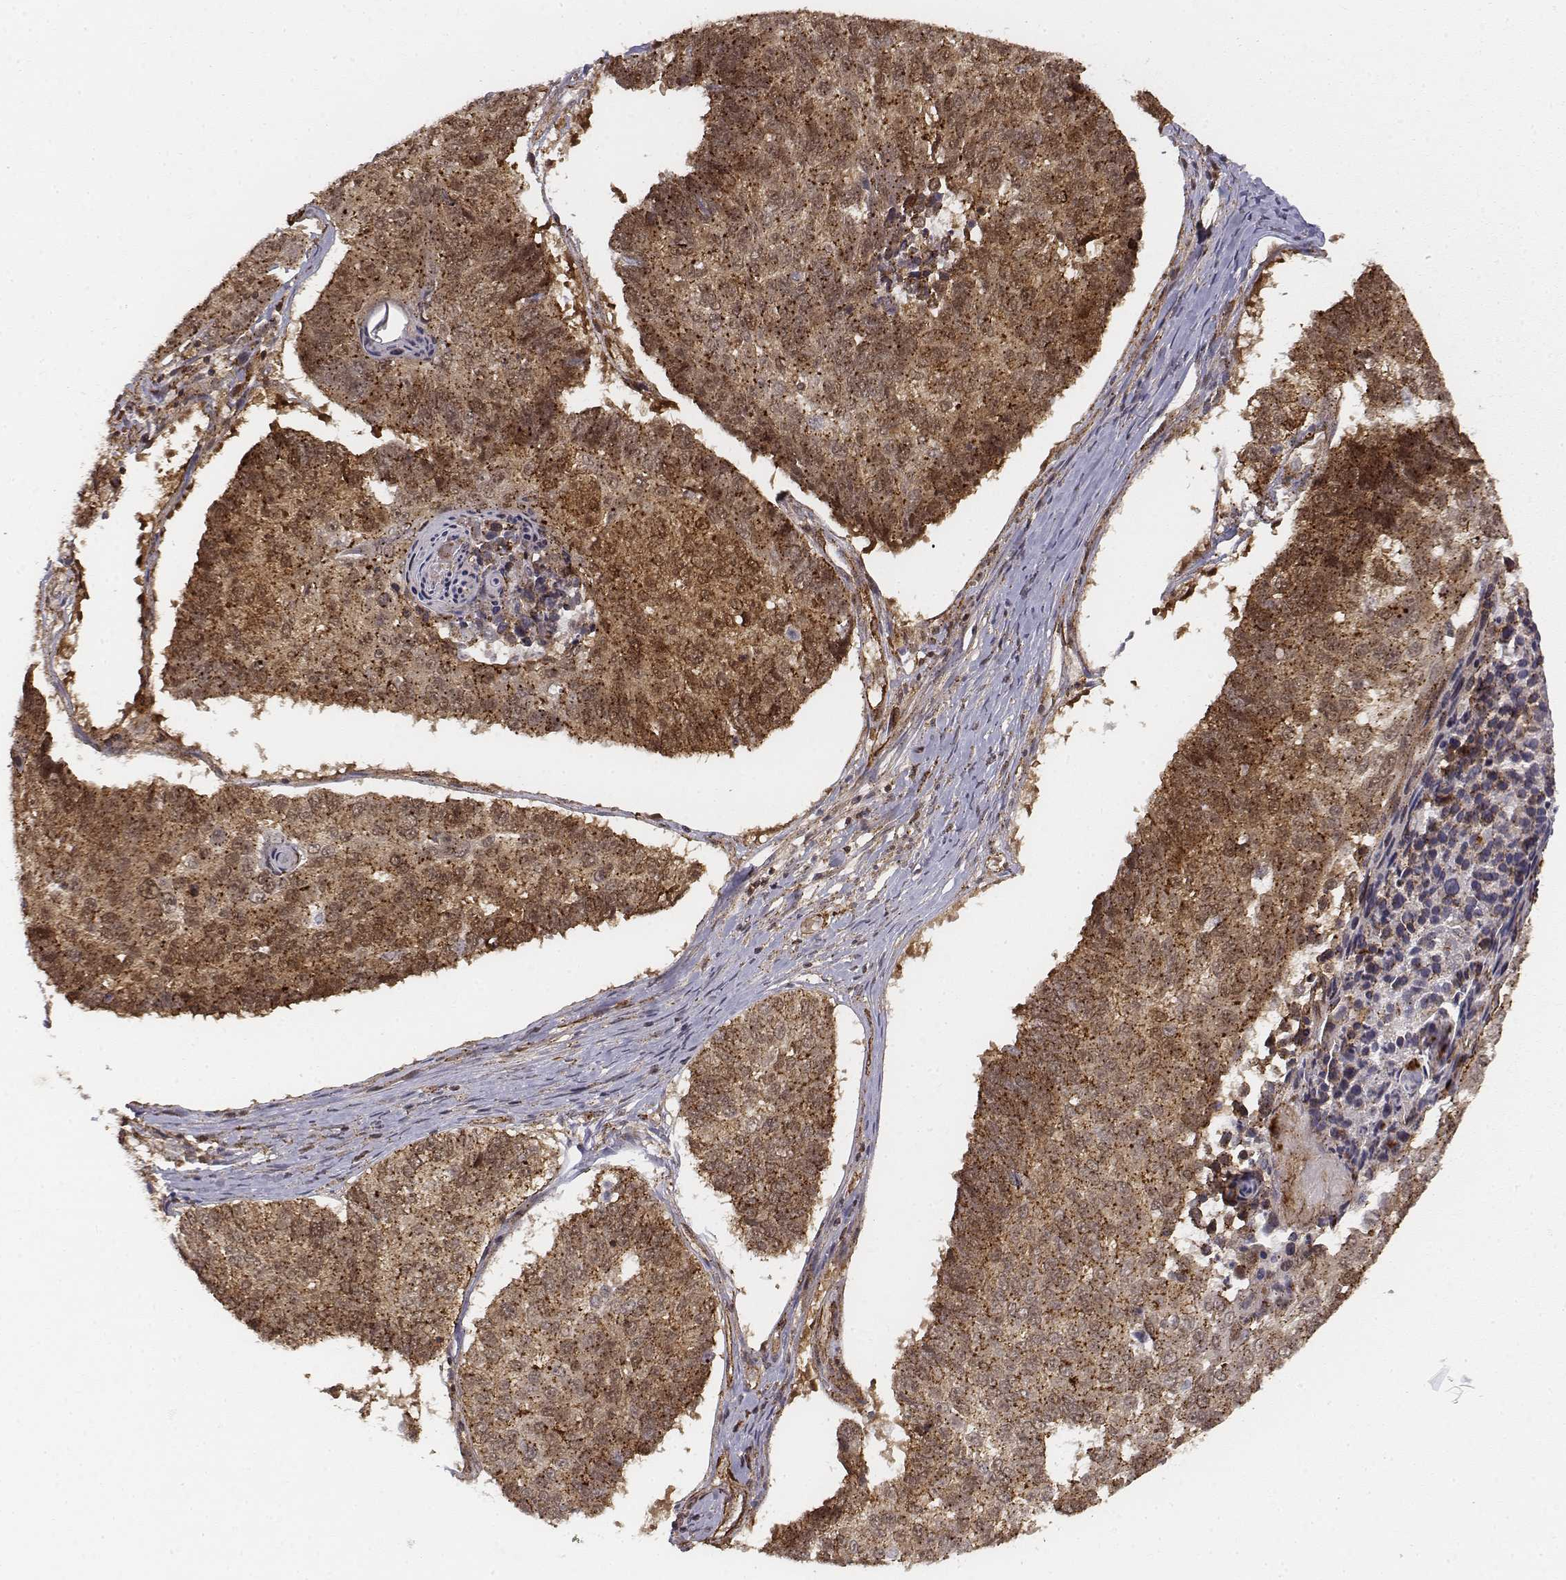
{"staining": {"intensity": "moderate", "quantity": ">75%", "location": "cytoplasmic/membranous,nuclear"}, "tissue": "lung cancer", "cell_type": "Tumor cells", "image_type": "cancer", "snomed": [{"axis": "morphology", "description": "Squamous cell carcinoma, NOS"}, {"axis": "topography", "description": "Lung"}], "caption": "IHC micrograph of neoplastic tissue: human squamous cell carcinoma (lung) stained using IHC reveals medium levels of moderate protein expression localized specifically in the cytoplasmic/membranous and nuclear of tumor cells, appearing as a cytoplasmic/membranous and nuclear brown color.", "gene": "ZFYVE19", "patient": {"sex": "male", "age": 73}}